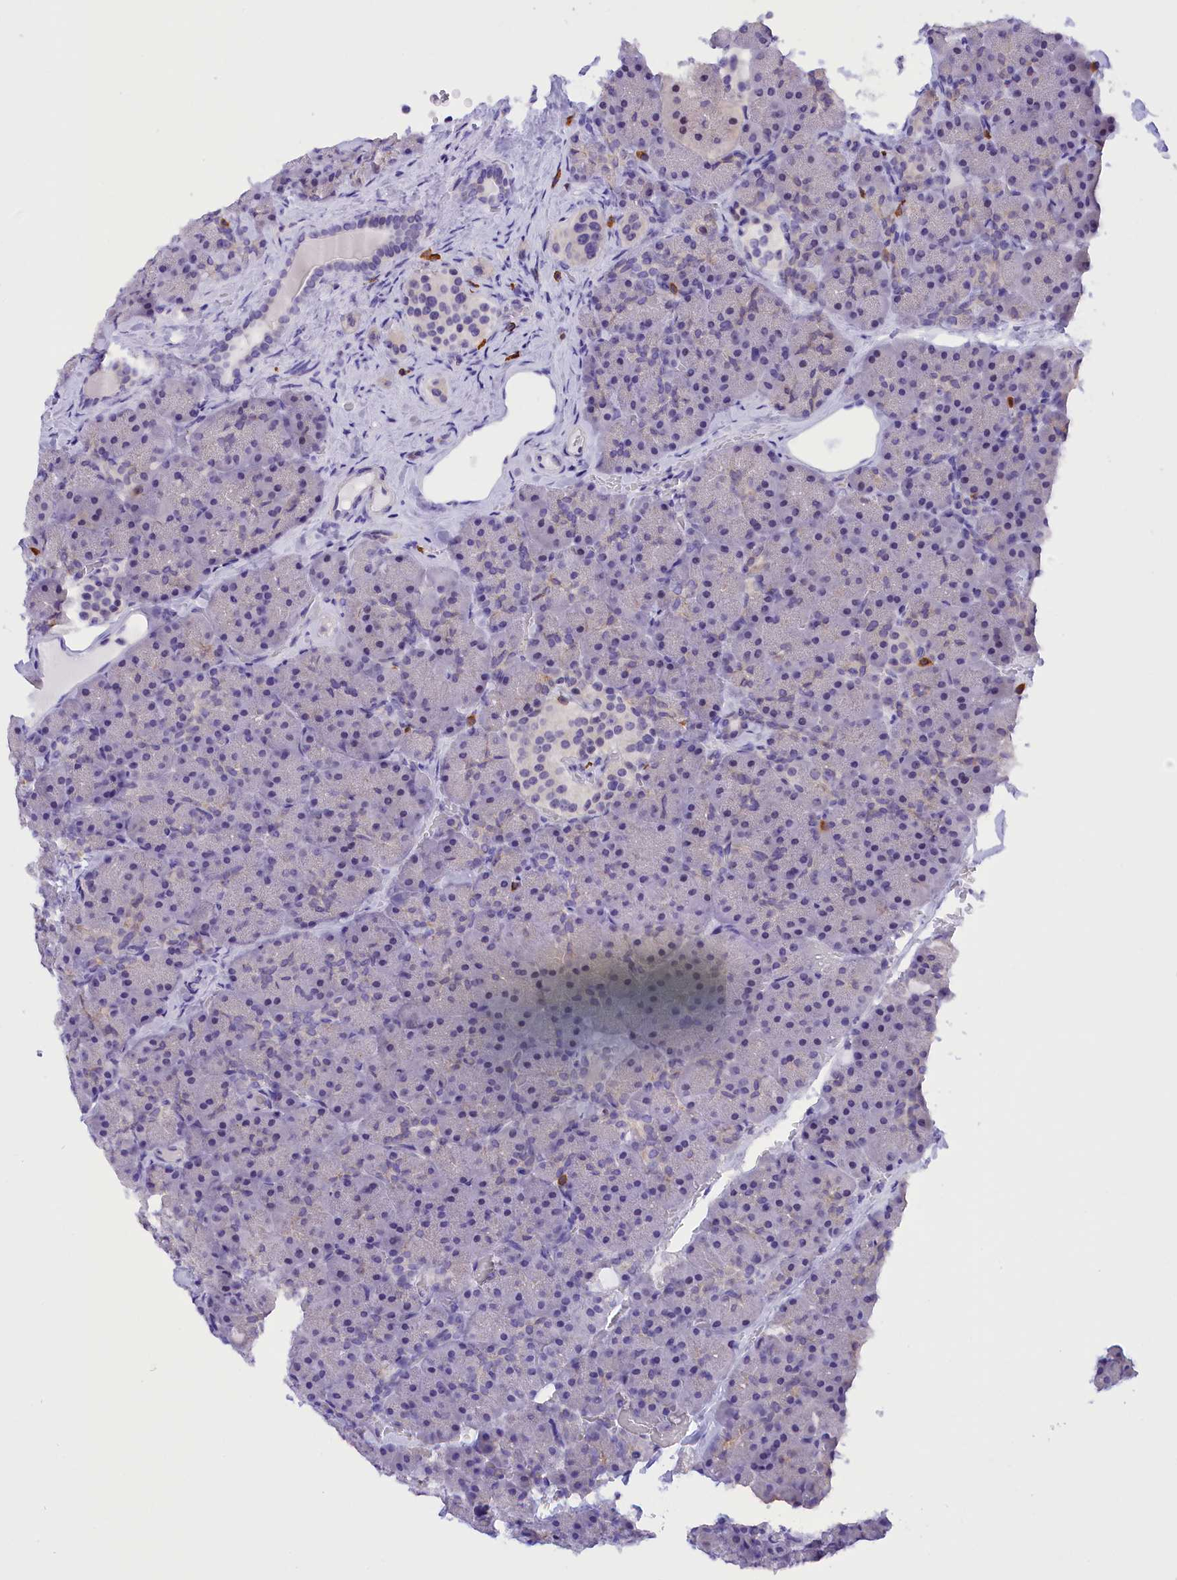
{"staining": {"intensity": "moderate", "quantity": "<25%", "location": "cytoplasmic/membranous"}, "tissue": "pancreas", "cell_type": "Exocrine glandular cells", "image_type": "normal", "snomed": [{"axis": "morphology", "description": "Normal tissue, NOS"}, {"axis": "topography", "description": "Pancreas"}], "caption": "Protein expression analysis of unremarkable pancreas exhibits moderate cytoplasmic/membranous staining in approximately <25% of exocrine glandular cells.", "gene": "COL6A5", "patient": {"sex": "male", "age": 36}}